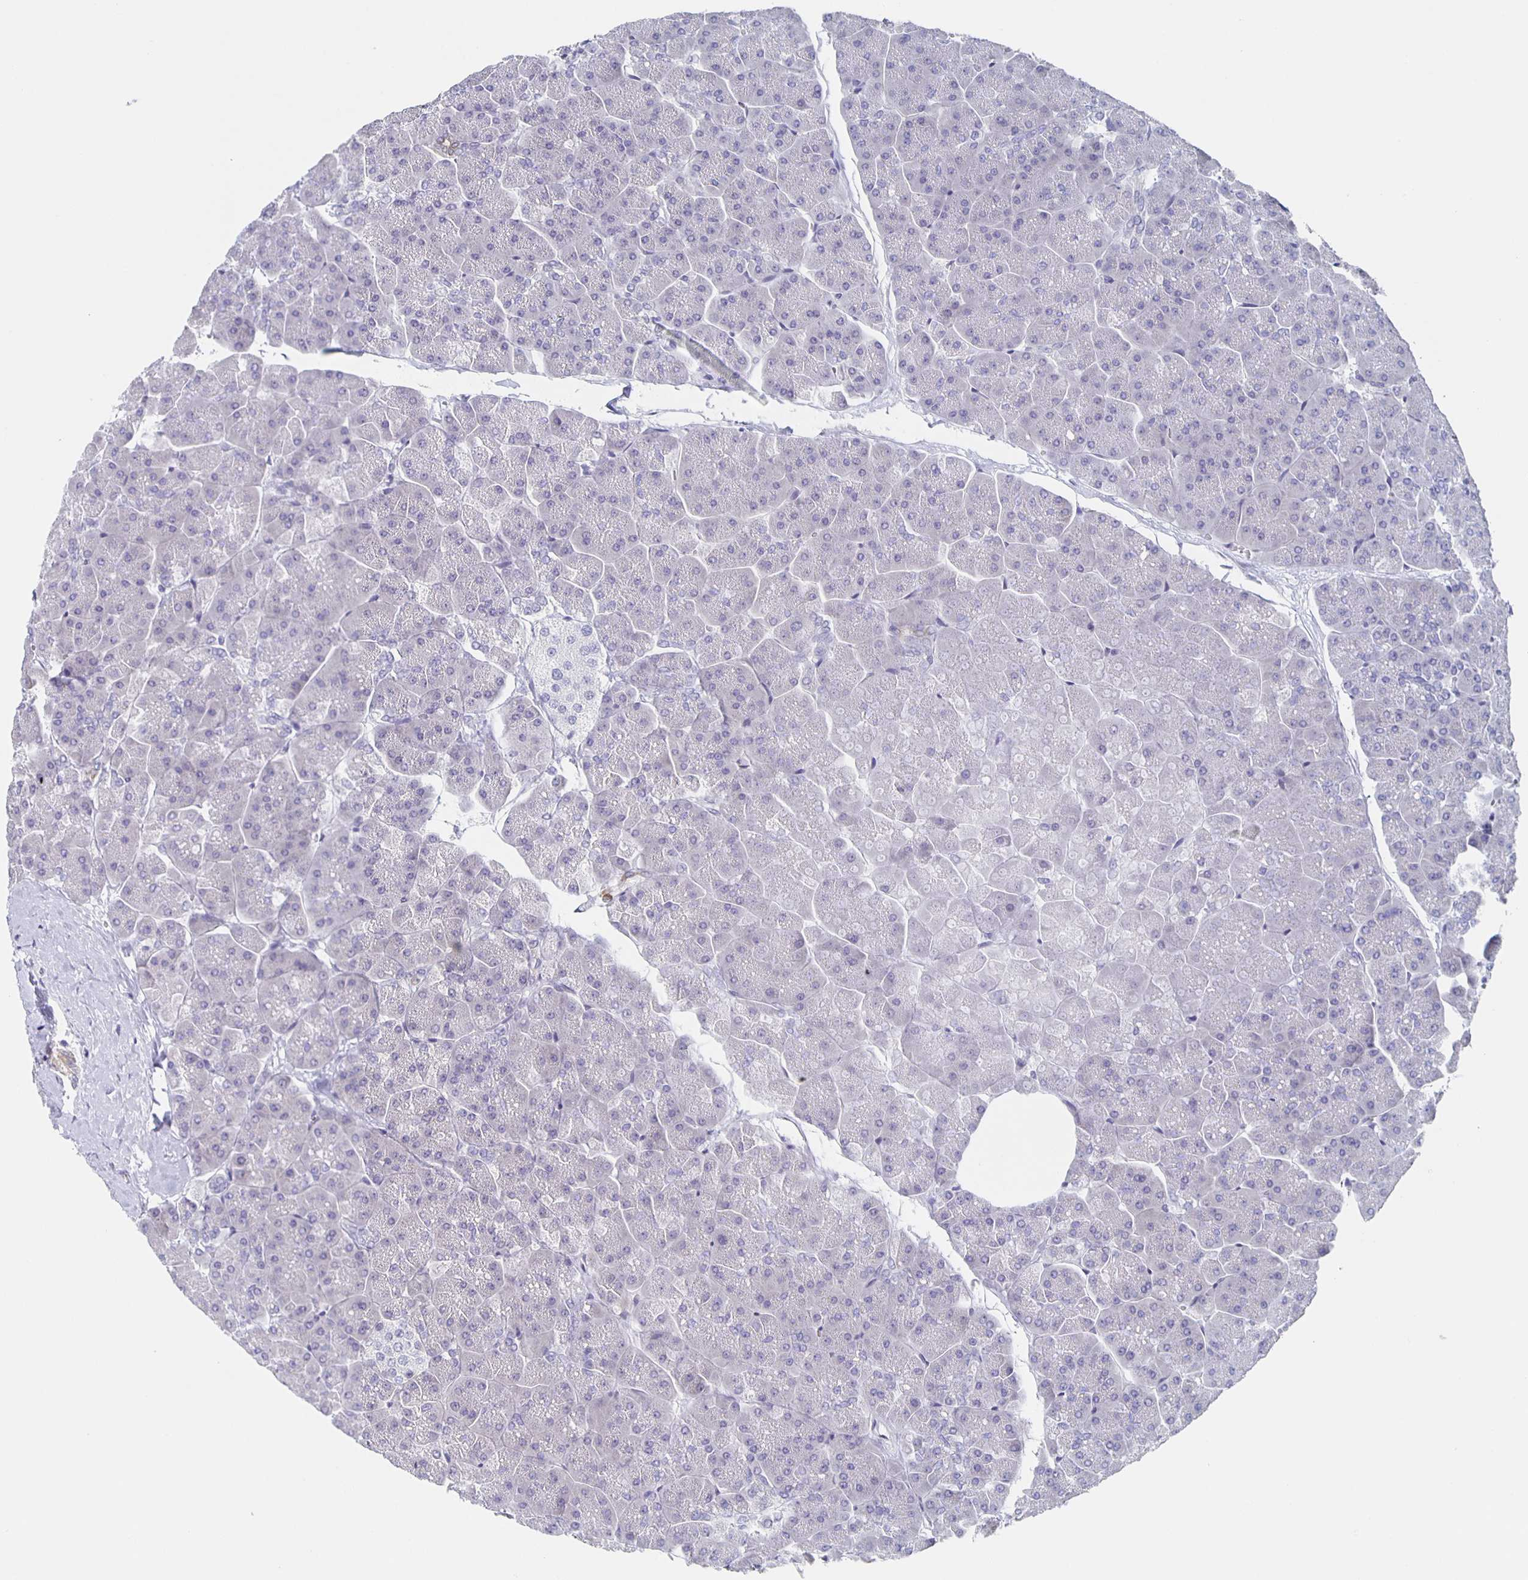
{"staining": {"intensity": "negative", "quantity": "none", "location": "none"}, "tissue": "pancreas", "cell_type": "Exocrine glandular cells", "image_type": "normal", "snomed": [{"axis": "morphology", "description": "Normal tissue, NOS"}, {"axis": "topography", "description": "Pancreas"}, {"axis": "topography", "description": "Peripheral nerve tissue"}], "caption": "Immunohistochemistry of unremarkable pancreas displays no positivity in exocrine glandular cells. (DAB IHC visualized using brightfield microscopy, high magnification).", "gene": "CCDC17", "patient": {"sex": "male", "age": 54}}